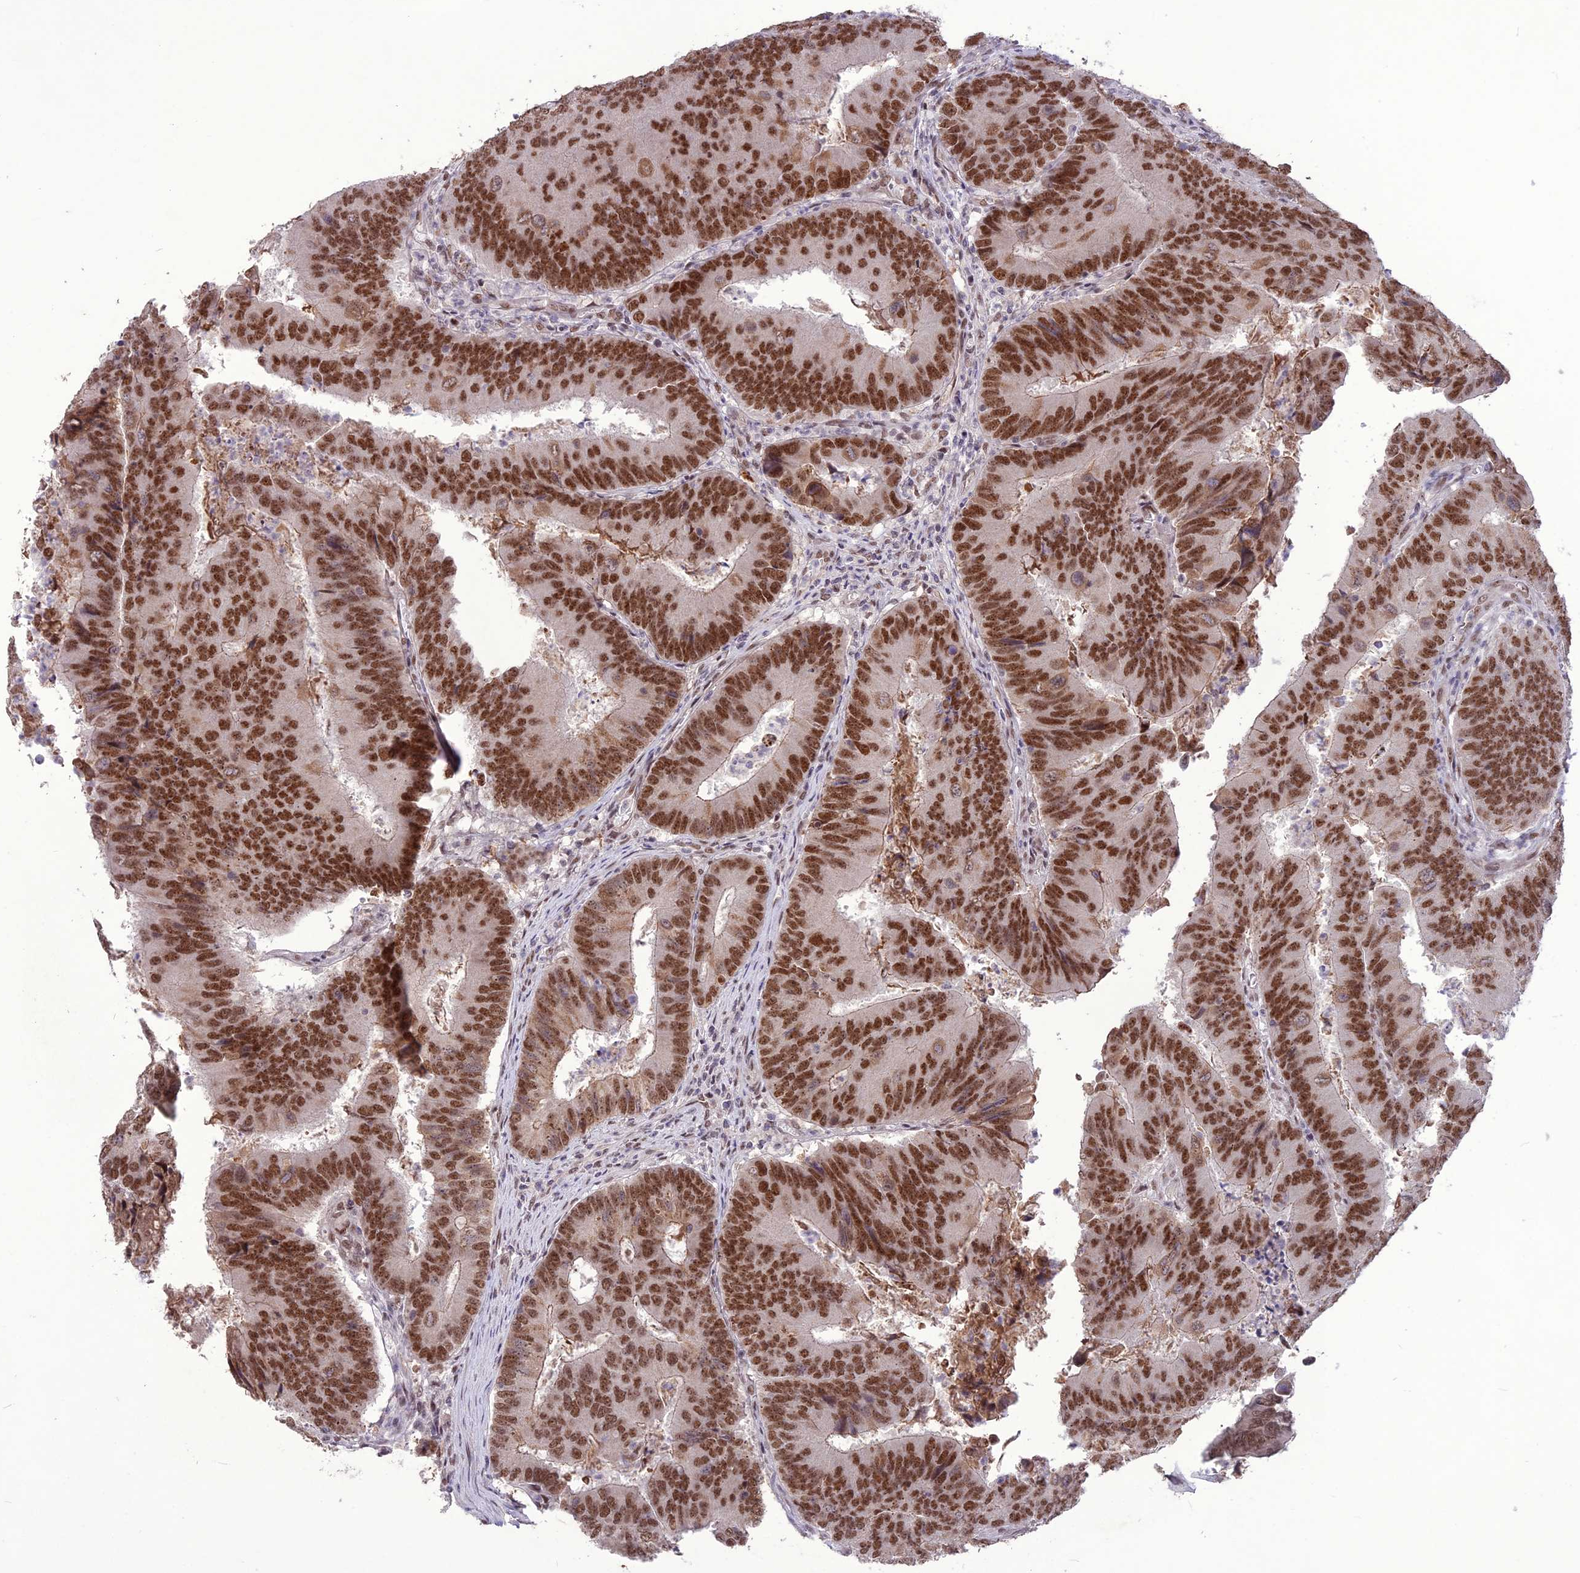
{"staining": {"intensity": "strong", "quantity": ">75%", "location": "nuclear"}, "tissue": "colorectal cancer", "cell_type": "Tumor cells", "image_type": "cancer", "snomed": [{"axis": "morphology", "description": "Adenocarcinoma, NOS"}, {"axis": "topography", "description": "Colon"}], "caption": "Immunohistochemistry (IHC) photomicrograph of neoplastic tissue: adenocarcinoma (colorectal) stained using immunohistochemistry reveals high levels of strong protein expression localized specifically in the nuclear of tumor cells, appearing as a nuclear brown color.", "gene": "DIS3", "patient": {"sex": "female", "age": 67}}